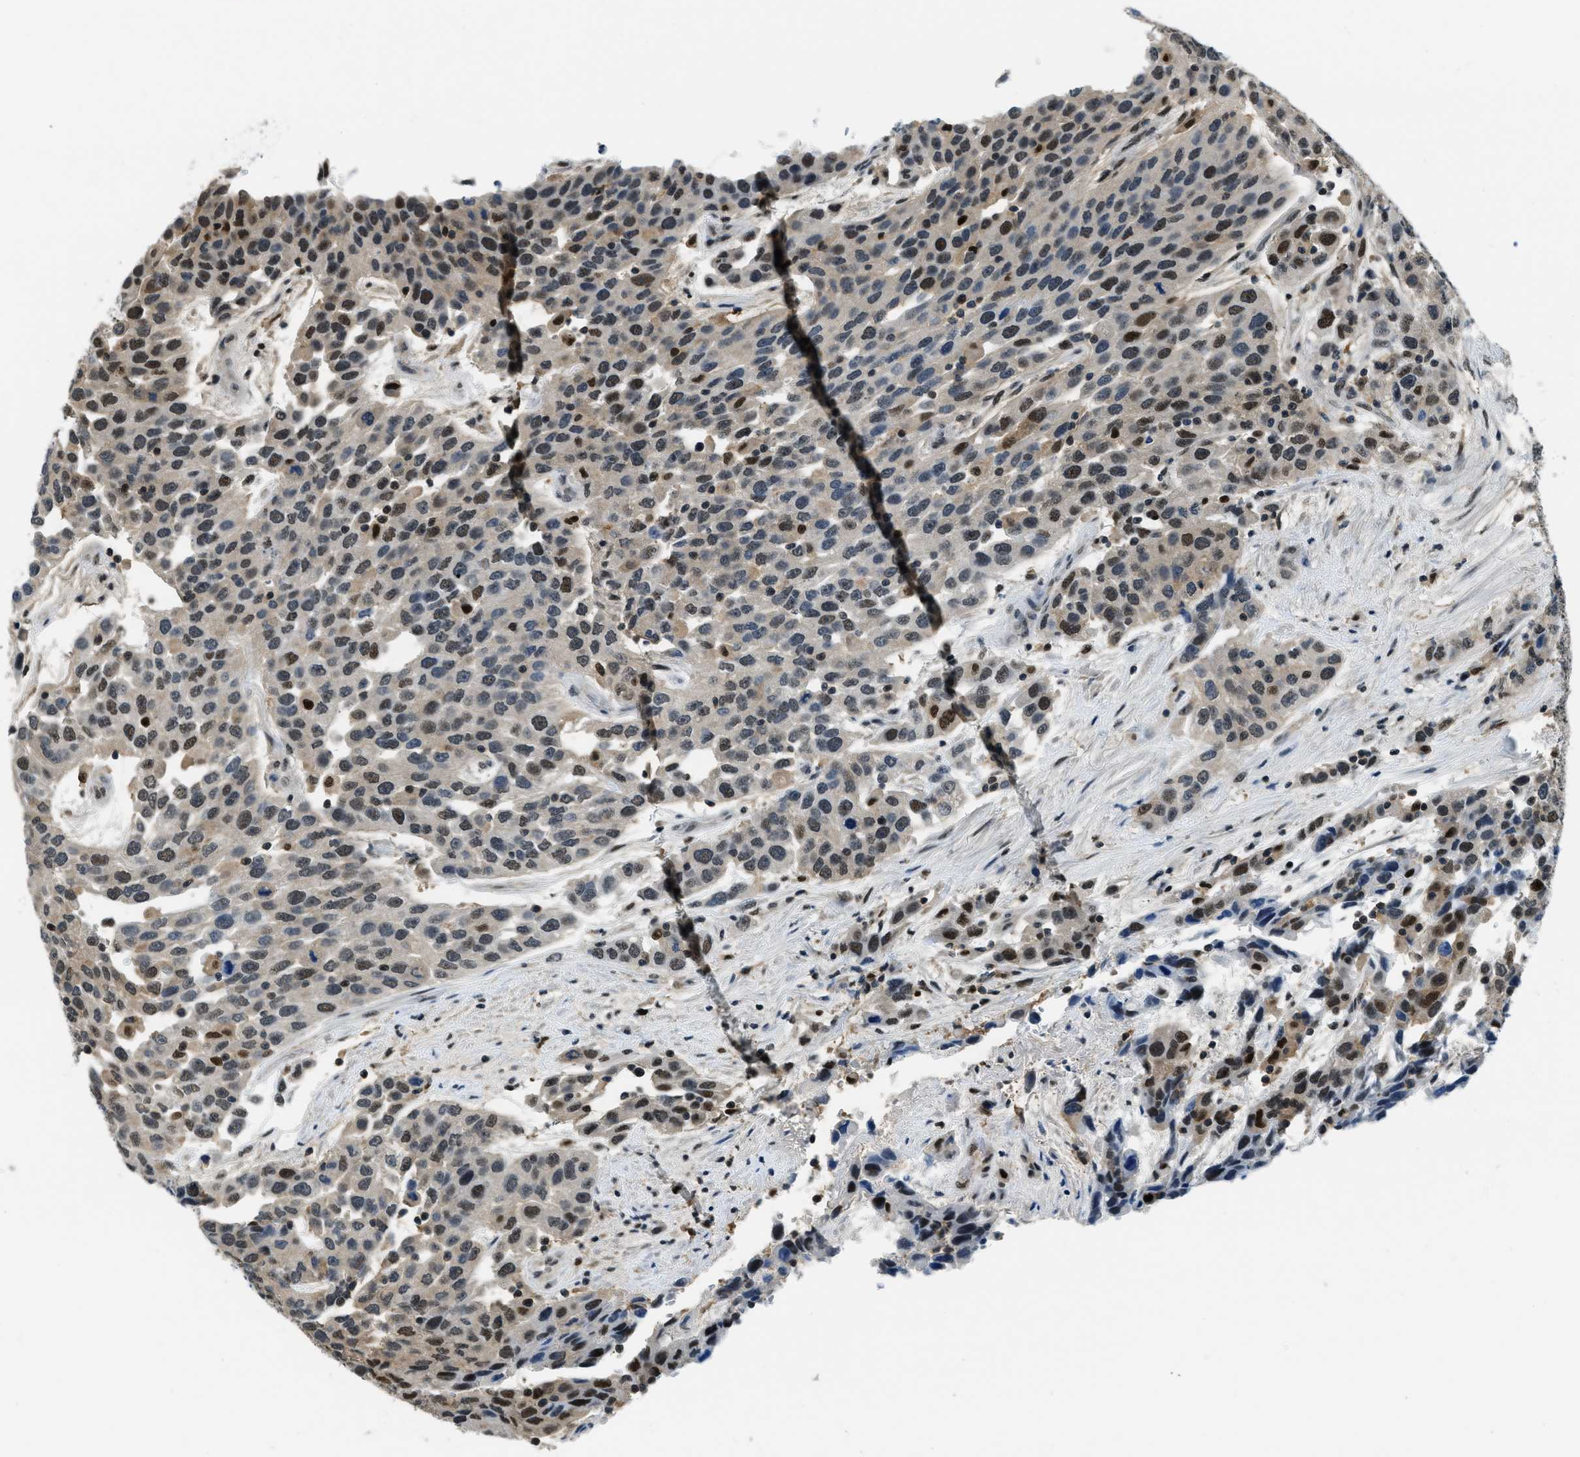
{"staining": {"intensity": "strong", "quantity": "25%-75%", "location": "nuclear"}, "tissue": "urothelial cancer", "cell_type": "Tumor cells", "image_type": "cancer", "snomed": [{"axis": "morphology", "description": "Urothelial carcinoma, High grade"}, {"axis": "topography", "description": "Urinary bladder"}], "caption": "A histopathology image of urothelial carcinoma (high-grade) stained for a protein demonstrates strong nuclear brown staining in tumor cells. (IHC, brightfield microscopy, high magnification).", "gene": "OGFR", "patient": {"sex": "female", "age": 80}}